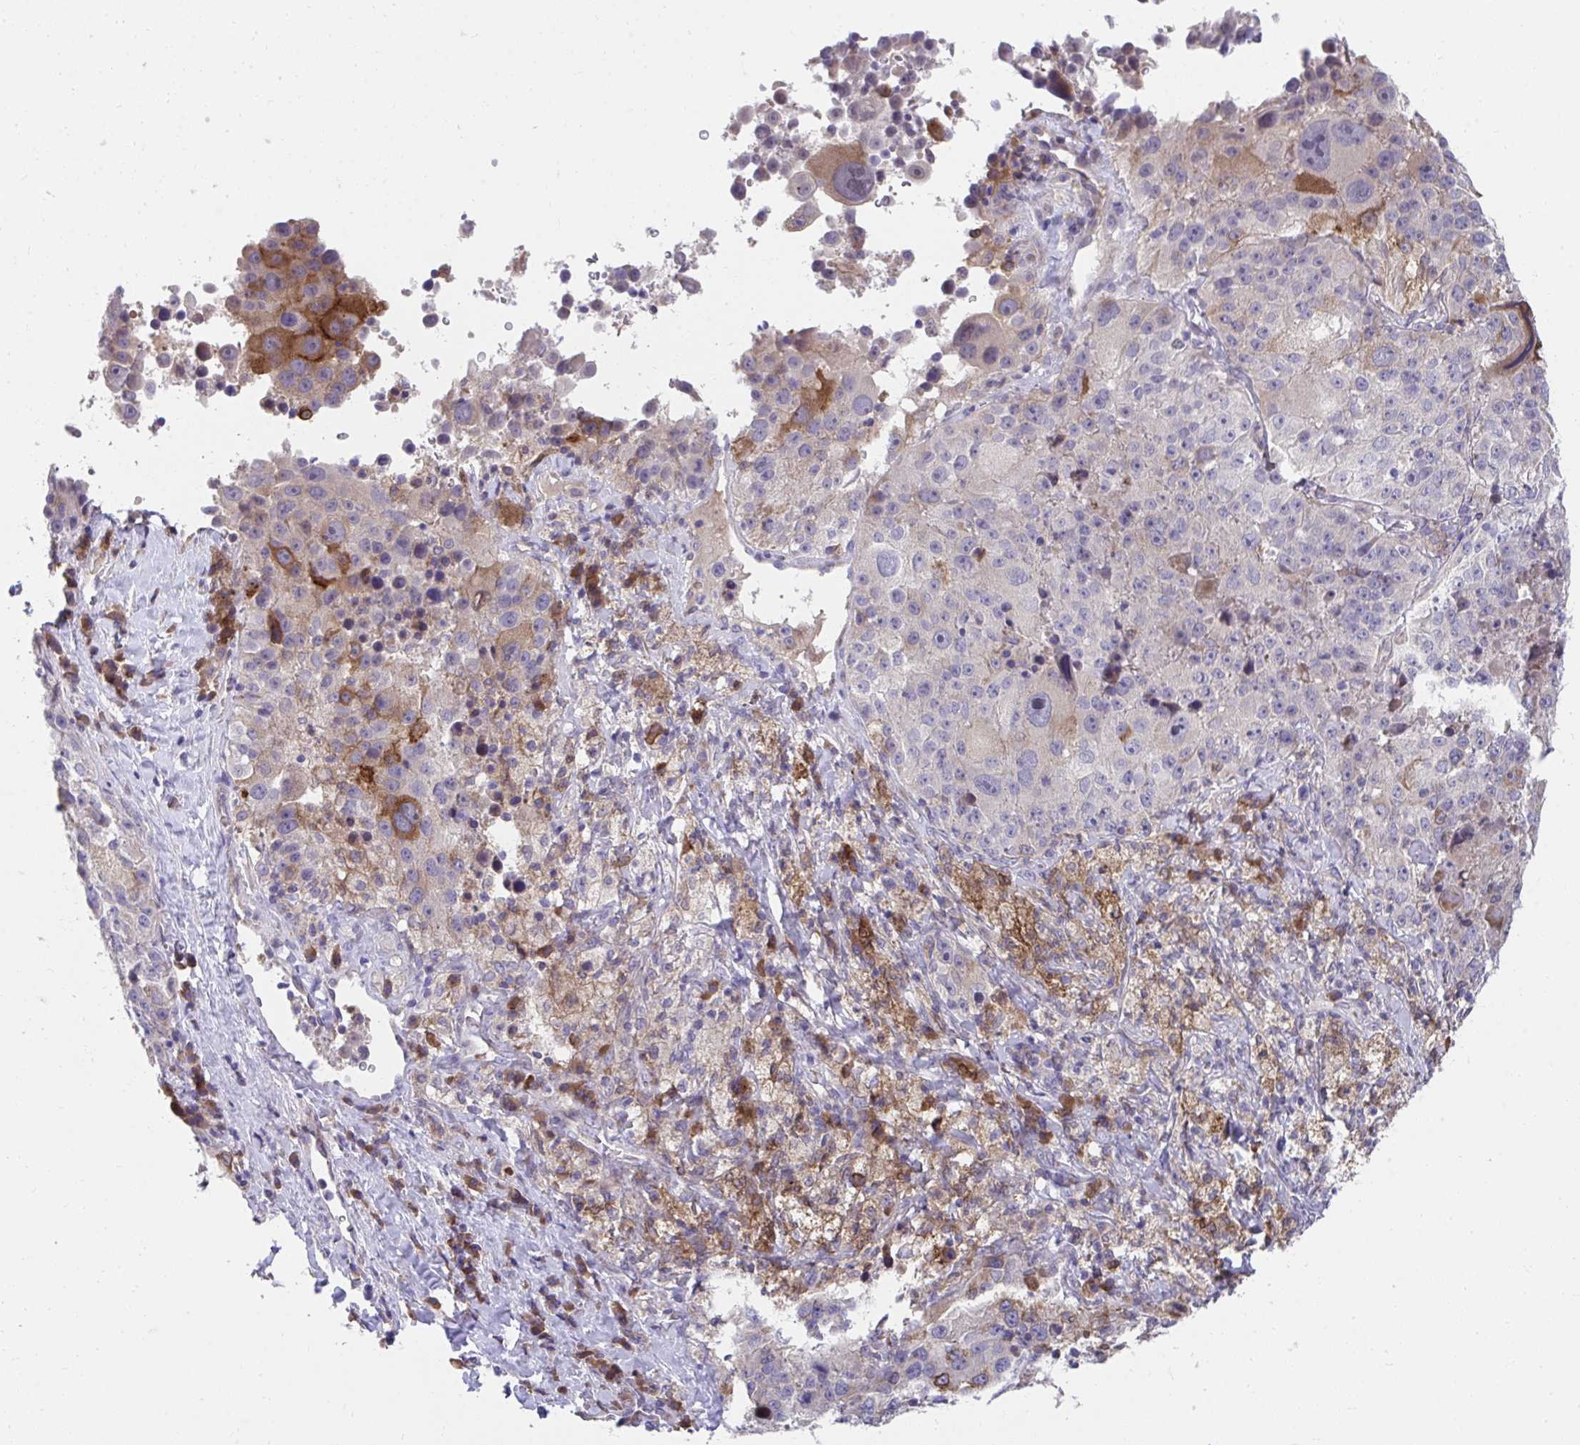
{"staining": {"intensity": "moderate", "quantity": "<25%", "location": "cytoplasmic/membranous"}, "tissue": "melanoma", "cell_type": "Tumor cells", "image_type": "cancer", "snomed": [{"axis": "morphology", "description": "Malignant melanoma, Metastatic site"}, {"axis": "topography", "description": "Lymph node"}], "caption": "Malignant melanoma (metastatic site) tissue displays moderate cytoplasmic/membranous expression in about <25% of tumor cells", "gene": "SLAMF7", "patient": {"sex": "male", "age": 62}}